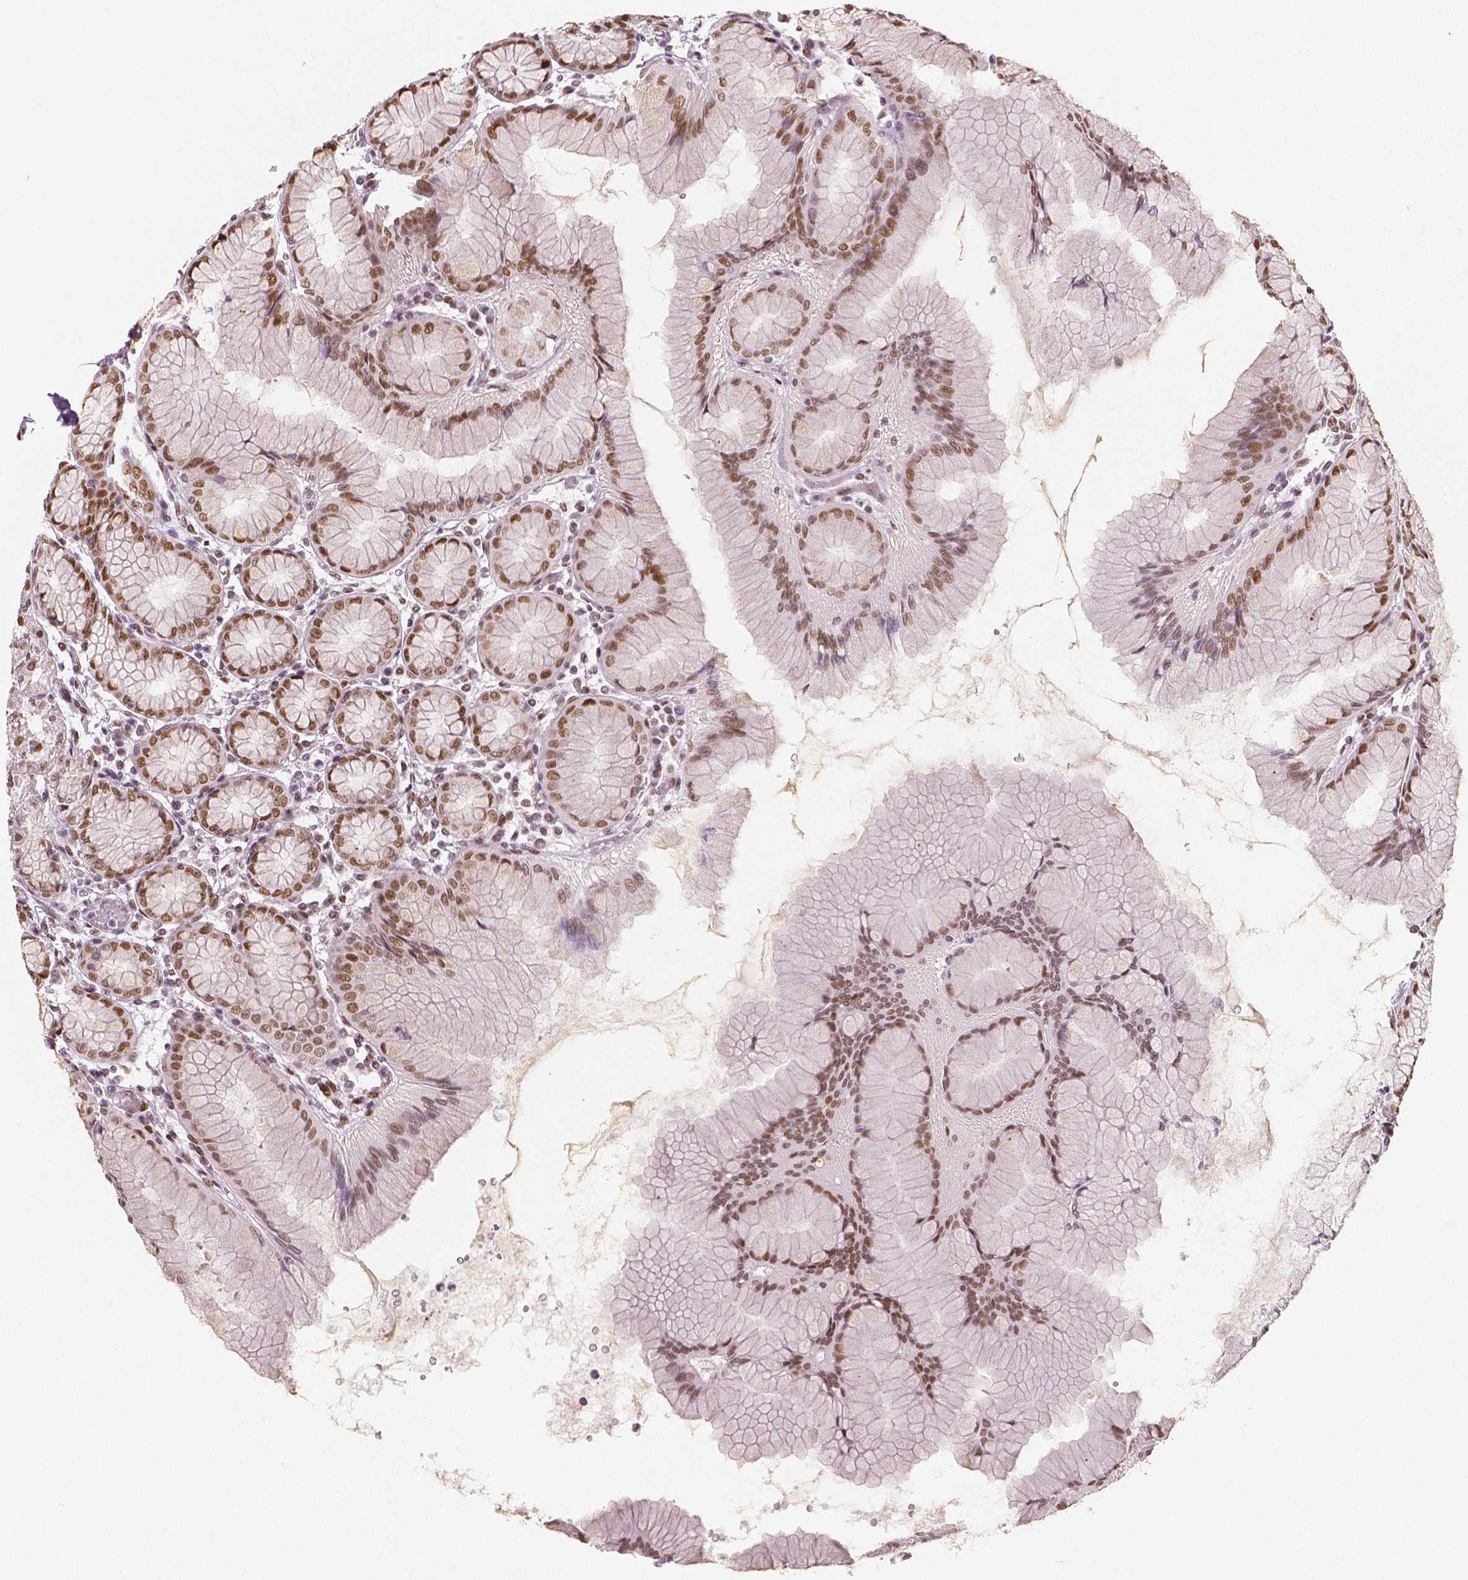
{"staining": {"intensity": "strong", "quantity": "25%-75%", "location": "nuclear"}, "tissue": "stomach", "cell_type": "Glandular cells", "image_type": "normal", "snomed": [{"axis": "morphology", "description": "Normal tissue, NOS"}, {"axis": "topography", "description": "Stomach"}], "caption": "Strong nuclear staining for a protein is appreciated in approximately 25%-75% of glandular cells of normal stomach using immunohistochemistry (IHC).", "gene": "NUCKS1", "patient": {"sex": "female", "age": 57}}